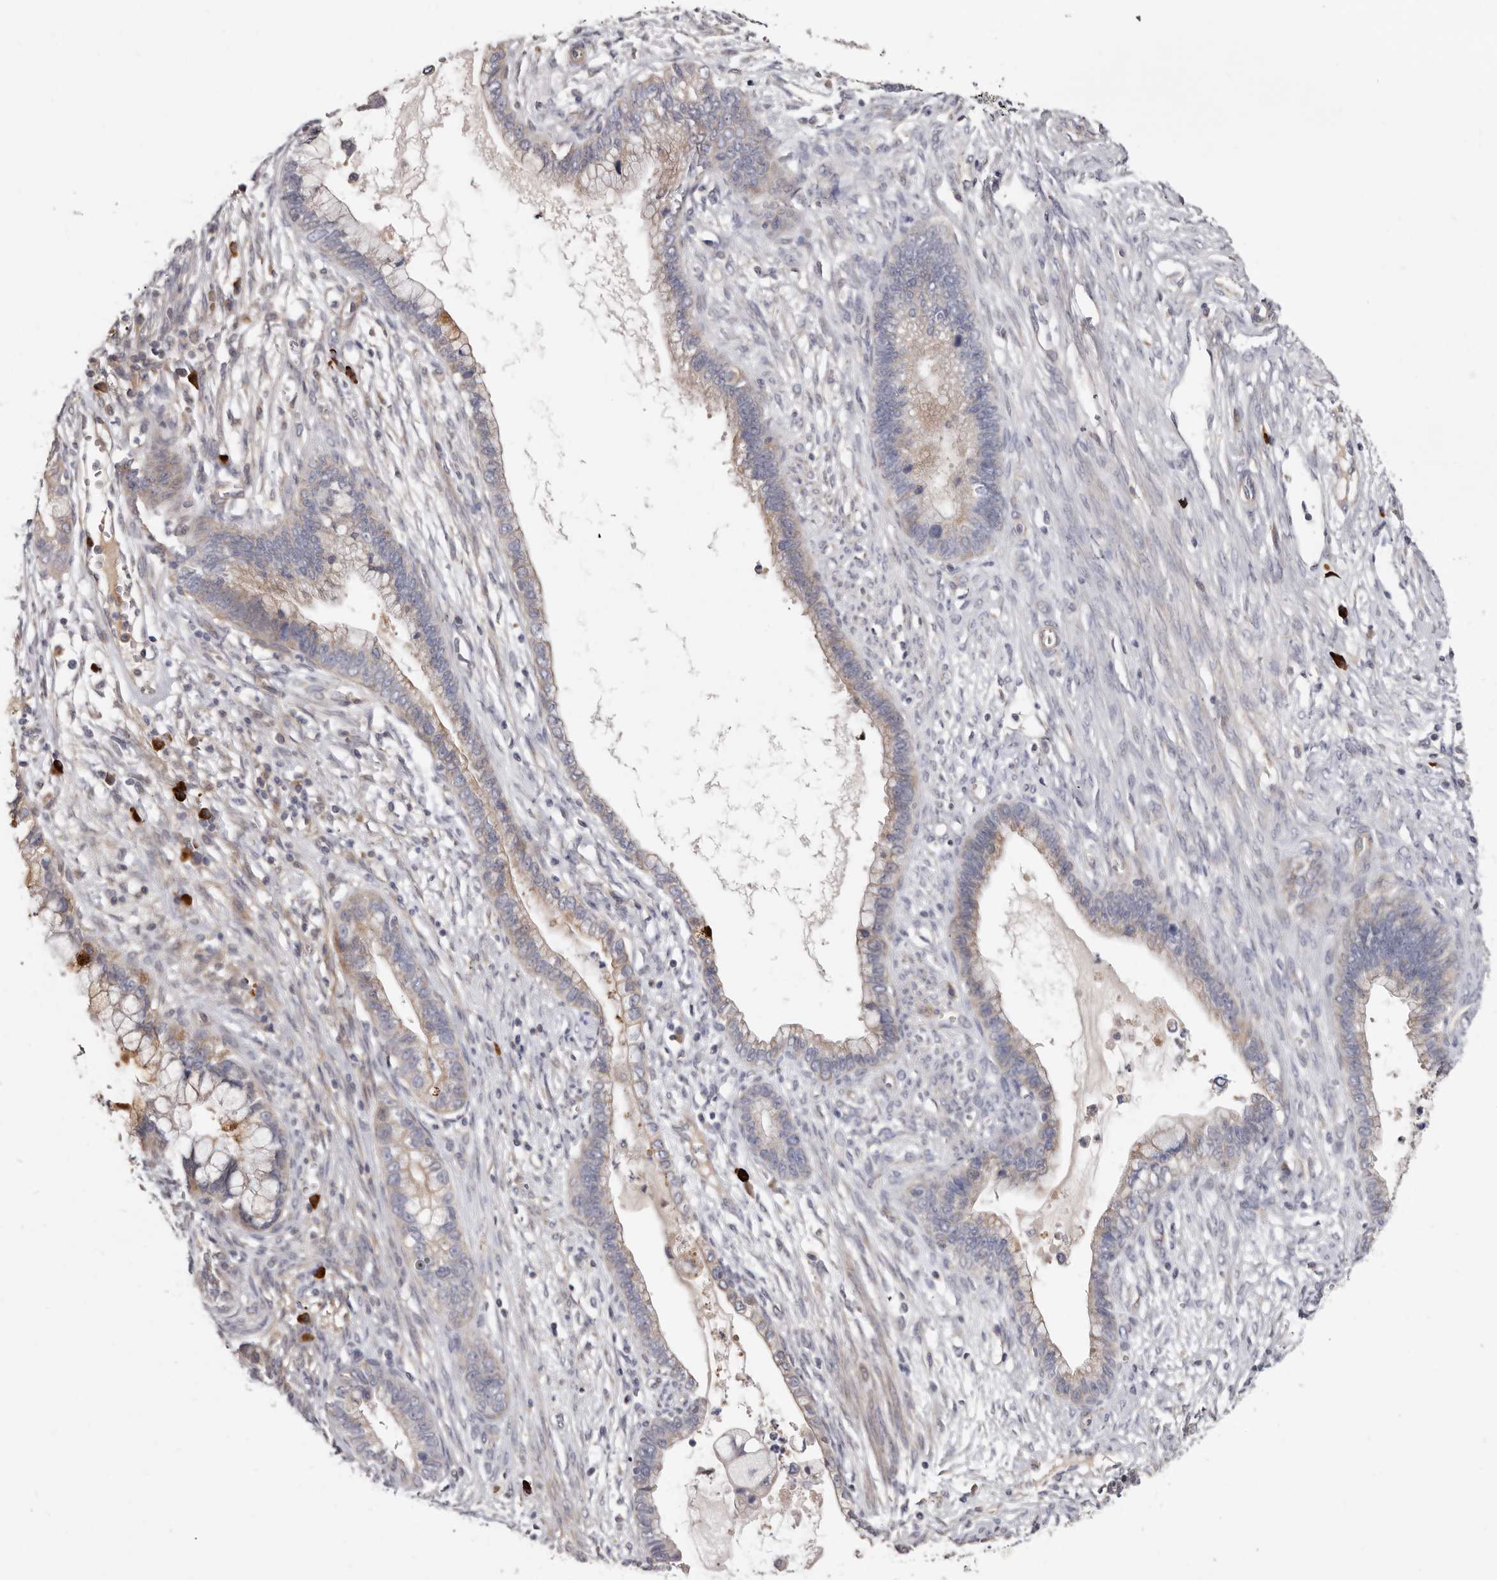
{"staining": {"intensity": "weak", "quantity": "<25%", "location": "cytoplasmic/membranous"}, "tissue": "cervical cancer", "cell_type": "Tumor cells", "image_type": "cancer", "snomed": [{"axis": "morphology", "description": "Adenocarcinoma, NOS"}, {"axis": "topography", "description": "Cervix"}], "caption": "DAB immunohistochemical staining of cervical cancer reveals no significant staining in tumor cells. (Stains: DAB immunohistochemistry (IHC) with hematoxylin counter stain, Microscopy: brightfield microscopy at high magnification).", "gene": "SPTA1", "patient": {"sex": "female", "age": 44}}